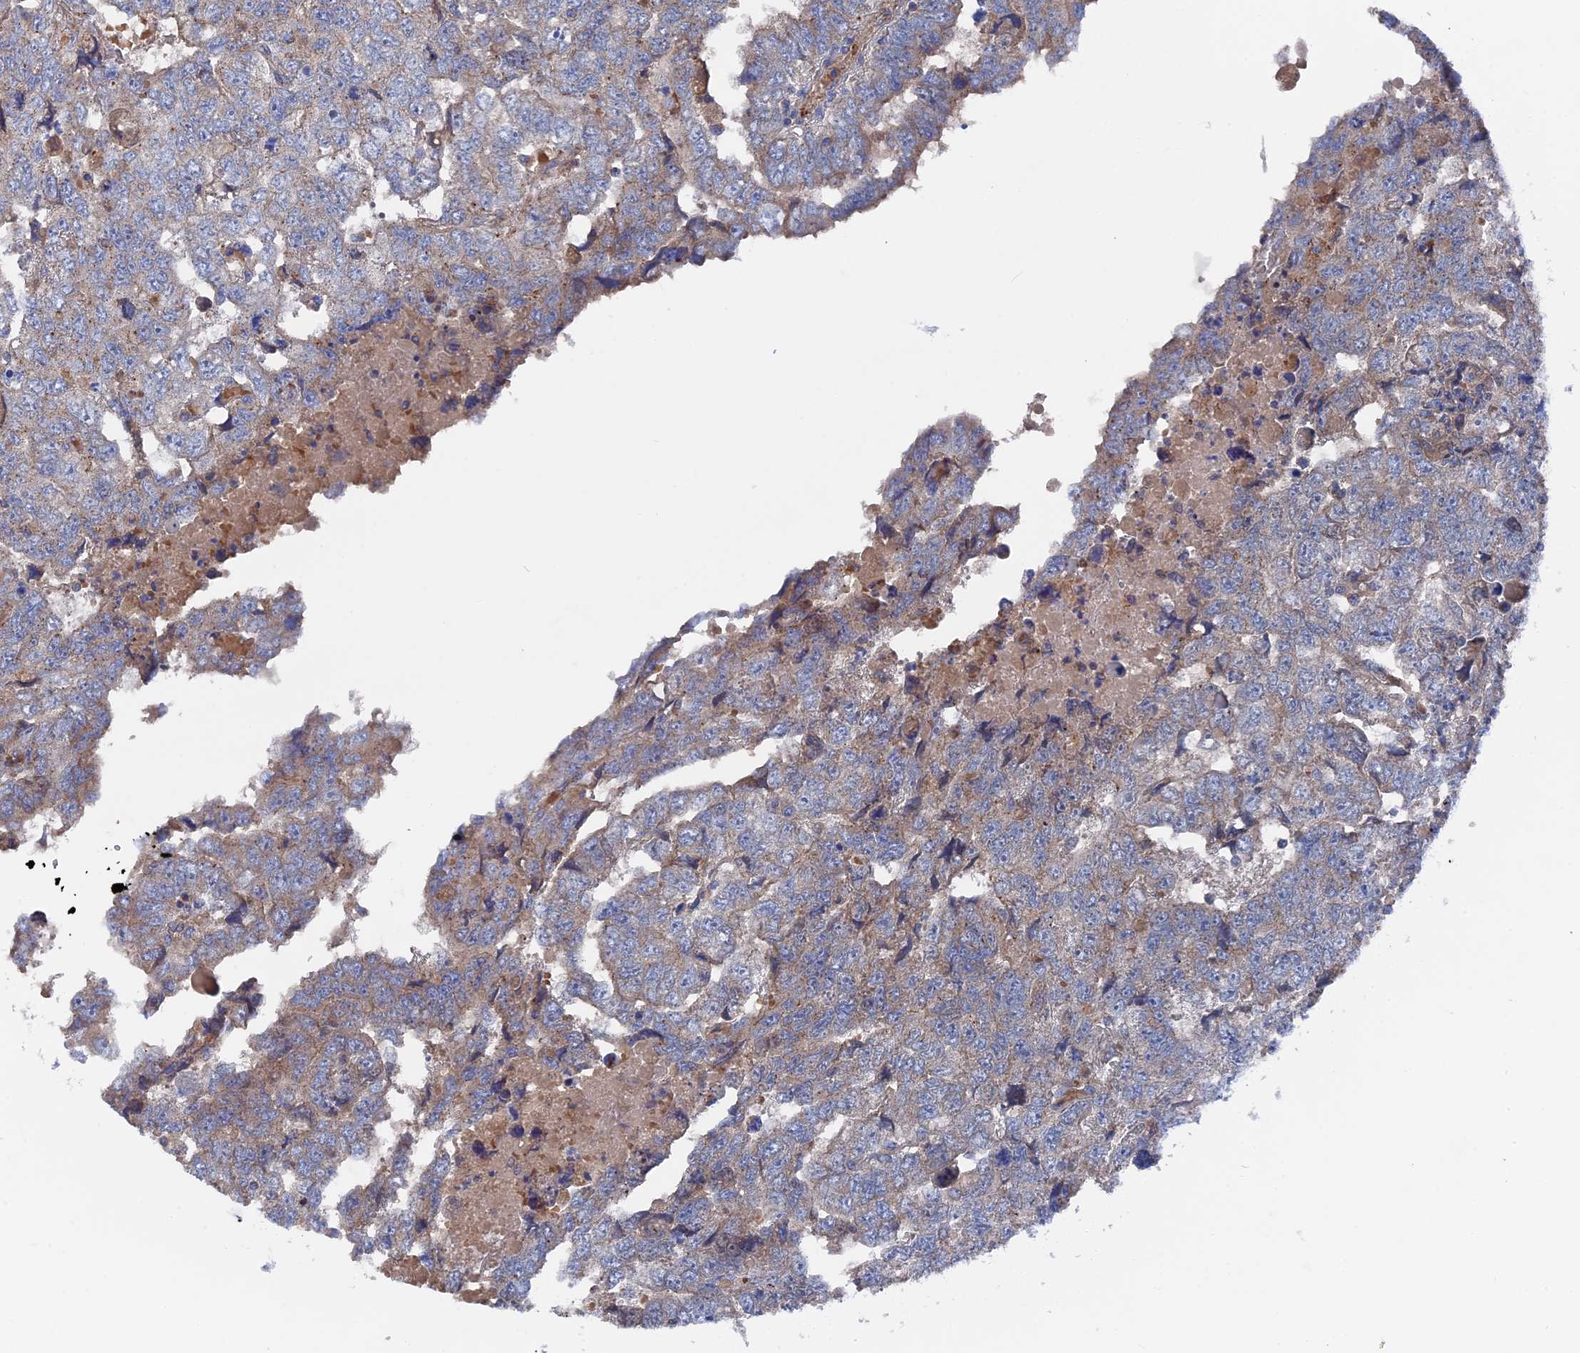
{"staining": {"intensity": "weak", "quantity": "25%-75%", "location": "cytoplasmic/membranous"}, "tissue": "testis cancer", "cell_type": "Tumor cells", "image_type": "cancer", "snomed": [{"axis": "morphology", "description": "Carcinoma, Embryonal, NOS"}, {"axis": "topography", "description": "Testis"}], "caption": "Brown immunohistochemical staining in testis cancer (embryonal carcinoma) reveals weak cytoplasmic/membranous staining in approximately 25%-75% of tumor cells. (DAB IHC, brown staining for protein, blue staining for nuclei).", "gene": "SMG9", "patient": {"sex": "male", "age": 36}}